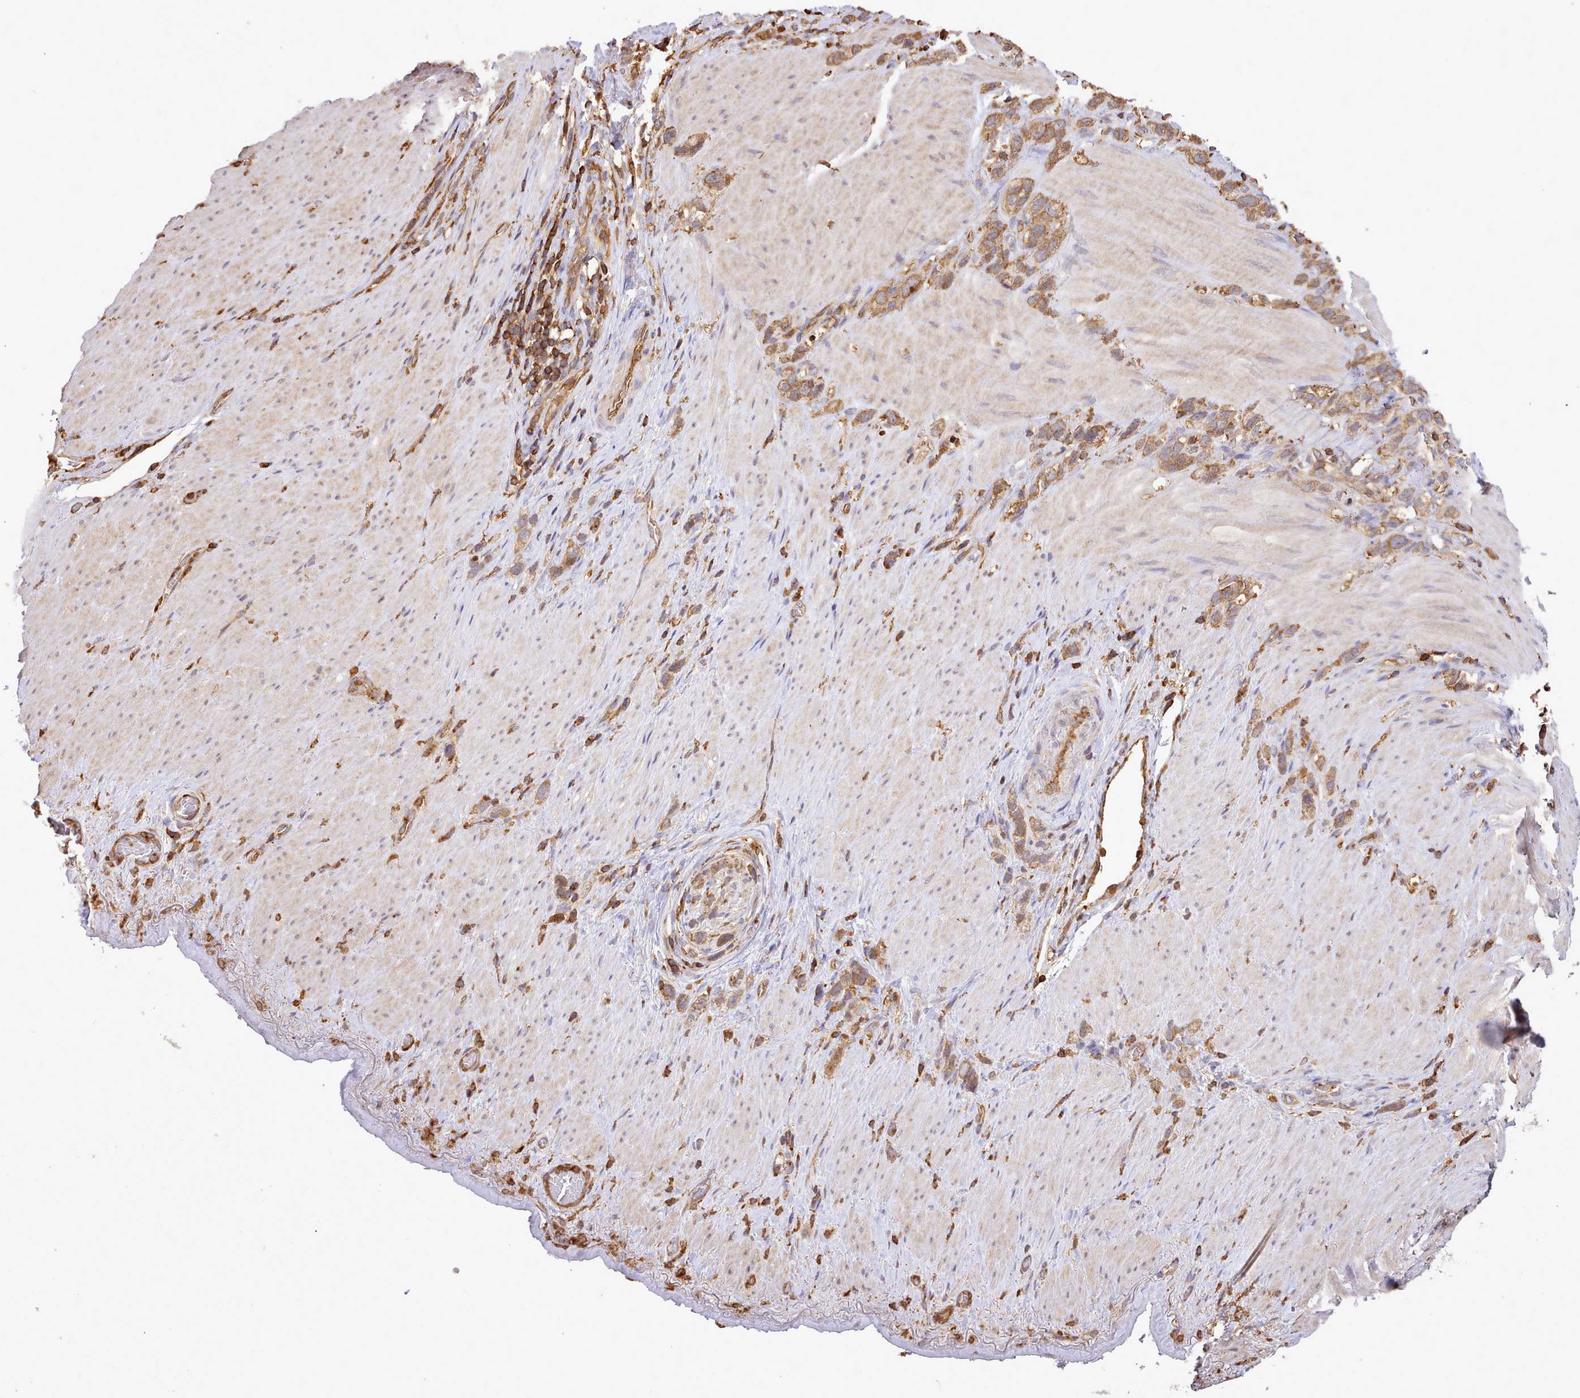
{"staining": {"intensity": "moderate", "quantity": ">75%", "location": "cytoplasmic/membranous"}, "tissue": "stomach cancer", "cell_type": "Tumor cells", "image_type": "cancer", "snomed": [{"axis": "morphology", "description": "Adenocarcinoma, NOS"}, {"axis": "topography", "description": "Stomach"}], "caption": "There is medium levels of moderate cytoplasmic/membranous positivity in tumor cells of stomach adenocarcinoma, as demonstrated by immunohistochemical staining (brown color).", "gene": "CAPZA1", "patient": {"sex": "female", "age": 65}}